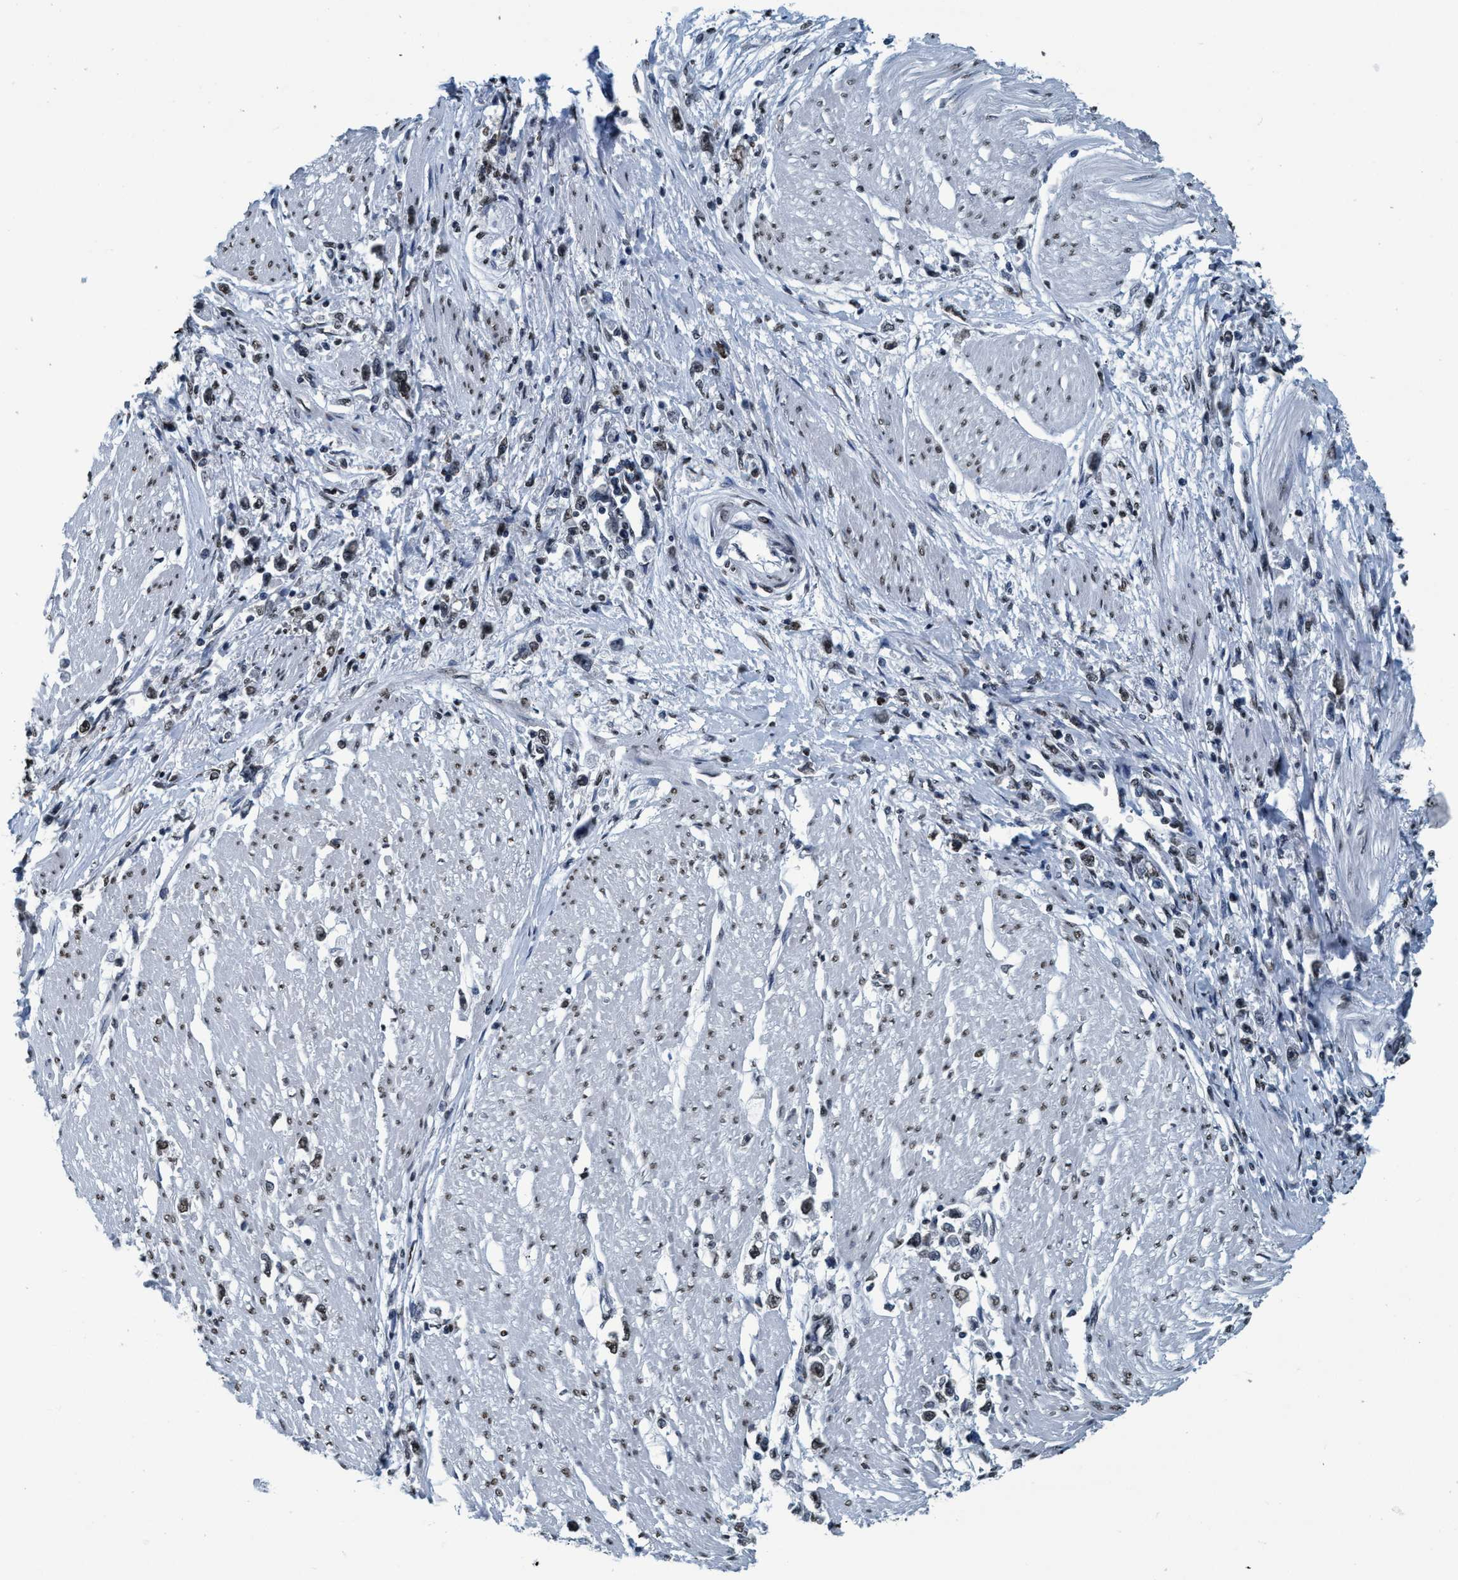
{"staining": {"intensity": "weak", "quantity": ">75%", "location": "nuclear"}, "tissue": "stomach cancer", "cell_type": "Tumor cells", "image_type": "cancer", "snomed": [{"axis": "morphology", "description": "Adenocarcinoma, NOS"}, {"axis": "topography", "description": "Stomach"}], "caption": "A brown stain labels weak nuclear positivity of a protein in human stomach adenocarcinoma tumor cells.", "gene": "CCNE2", "patient": {"sex": "female", "age": 59}}